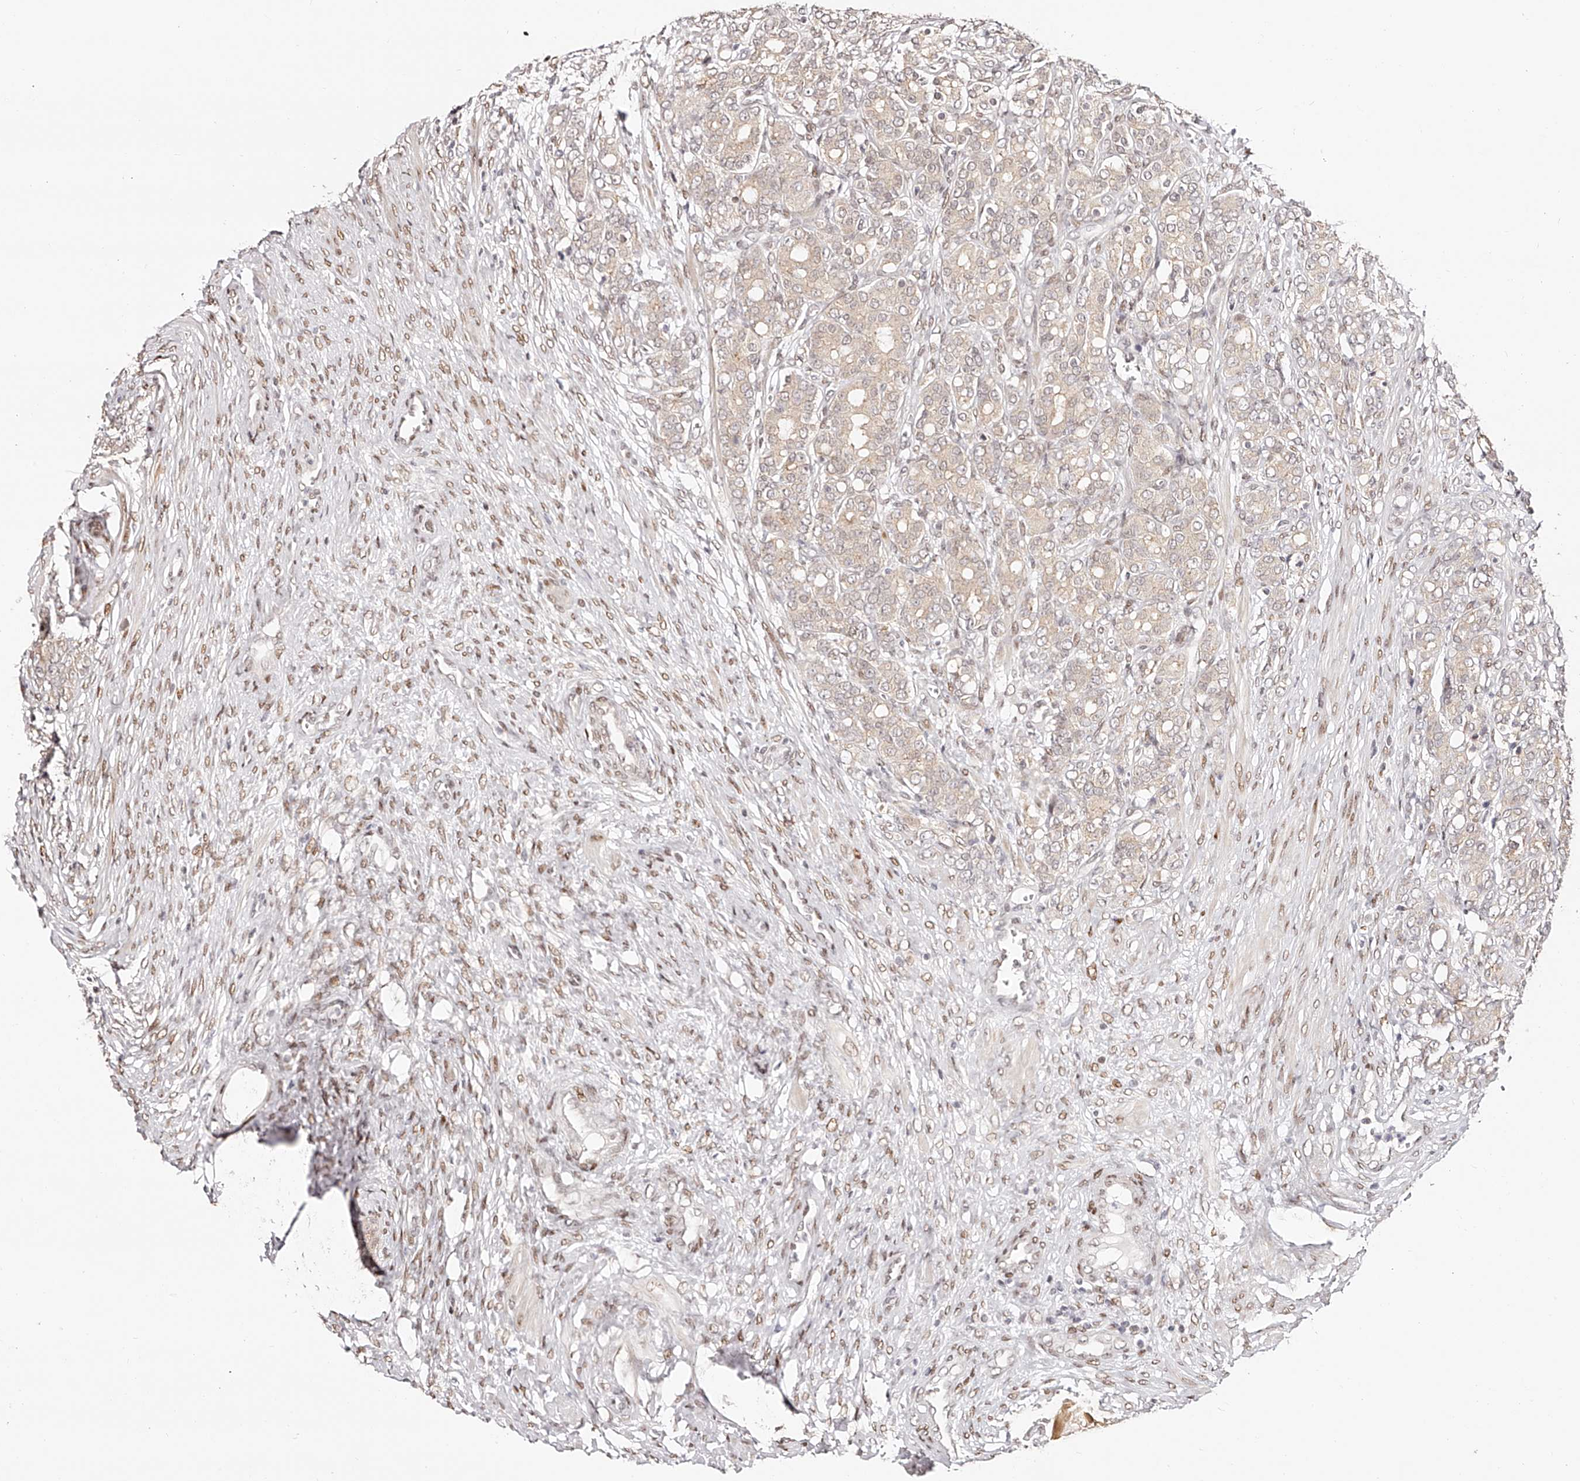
{"staining": {"intensity": "weak", "quantity": "<25%", "location": "cytoplasmic/membranous,nuclear"}, "tissue": "prostate cancer", "cell_type": "Tumor cells", "image_type": "cancer", "snomed": [{"axis": "morphology", "description": "Adenocarcinoma, High grade"}, {"axis": "topography", "description": "Prostate"}], "caption": "Immunohistochemistry histopathology image of neoplastic tissue: human prostate cancer stained with DAB (3,3'-diaminobenzidine) demonstrates no significant protein expression in tumor cells.", "gene": "USF3", "patient": {"sex": "male", "age": 62}}